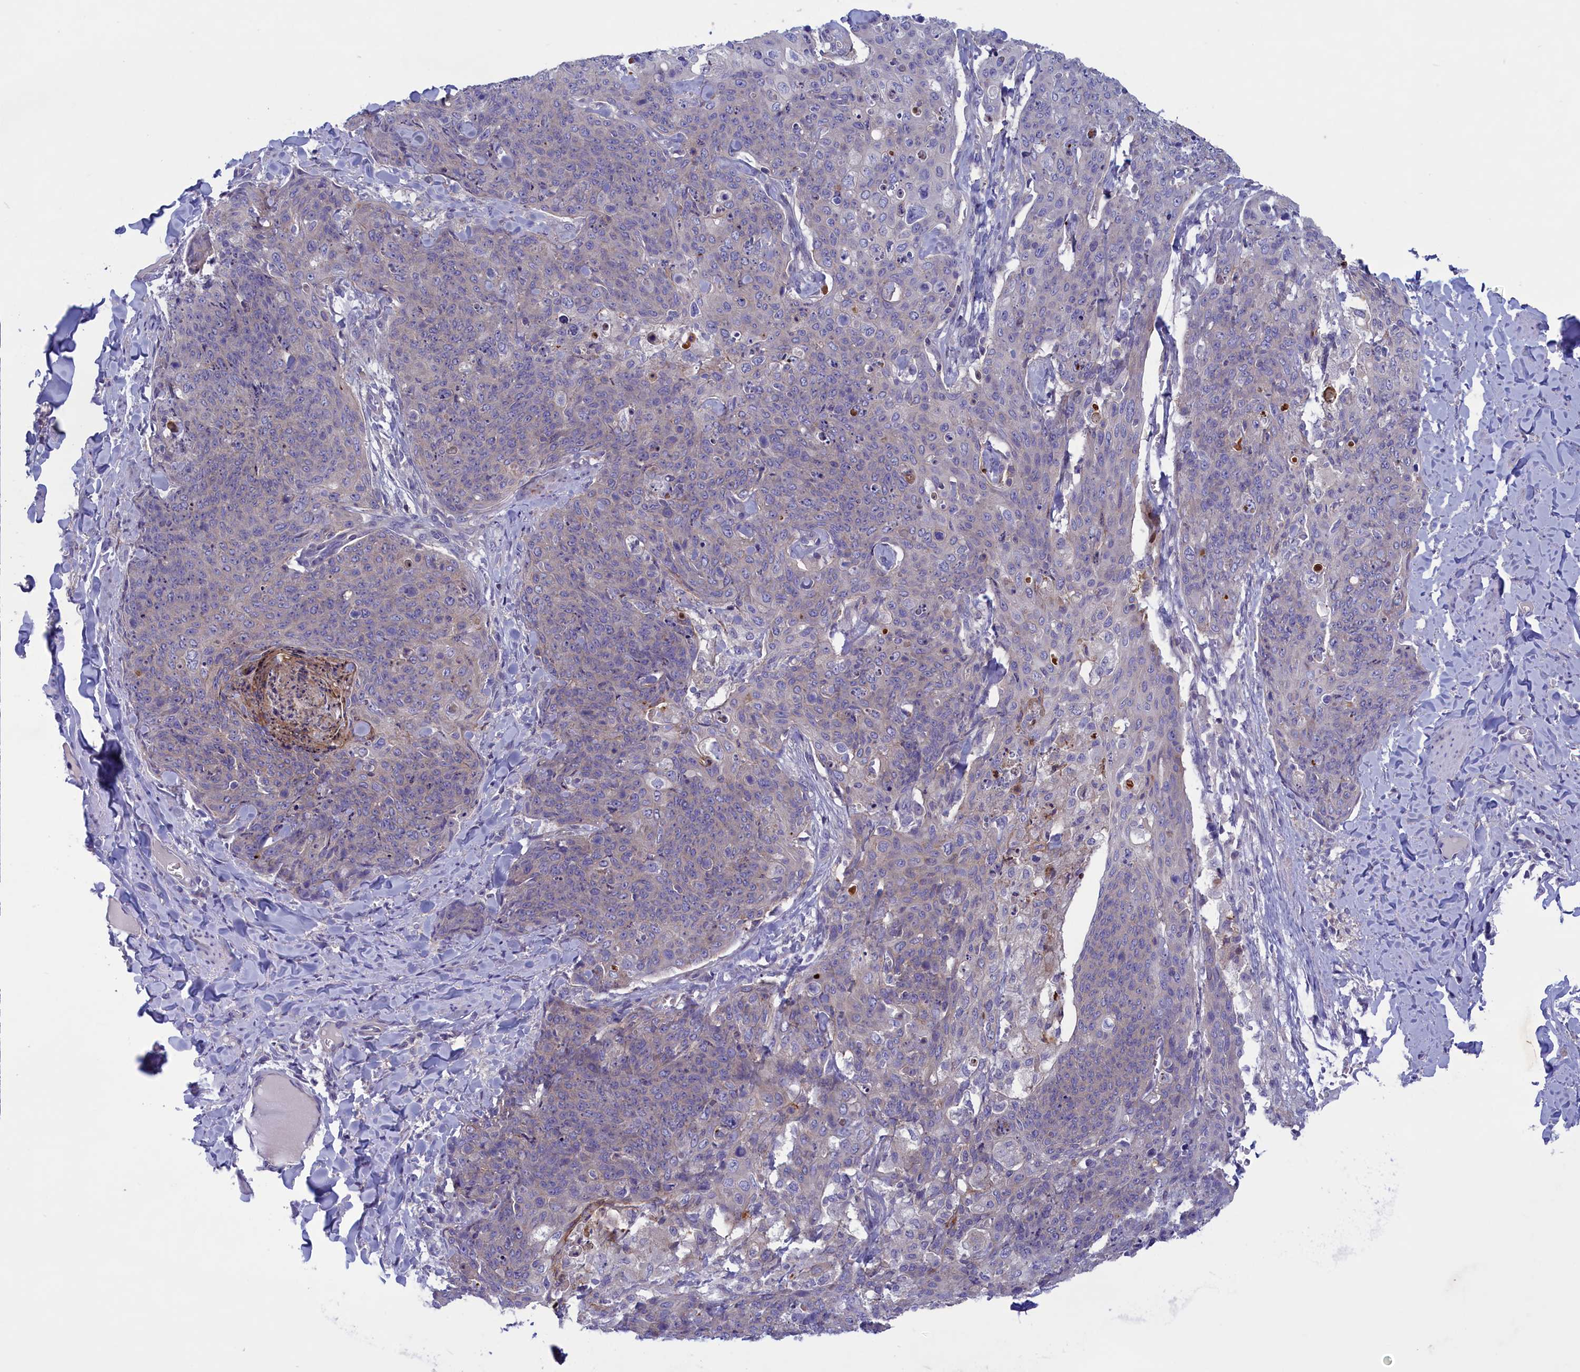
{"staining": {"intensity": "negative", "quantity": "none", "location": "none"}, "tissue": "skin cancer", "cell_type": "Tumor cells", "image_type": "cancer", "snomed": [{"axis": "morphology", "description": "Squamous cell carcinoma, NOS"}, {"axis": "topography", "description": "Skin"}, {"axis": "topography", "description": "Vulva"}], "caption": "This photomicrograph is of skin squamous cell carcinoma stained with IHC to label a protein in brown with the nuclei are counter-stained blue. There is no staining in tumor cells.", "gene": "CORO2A", "patient": {"sex": "female", "age": 85}}